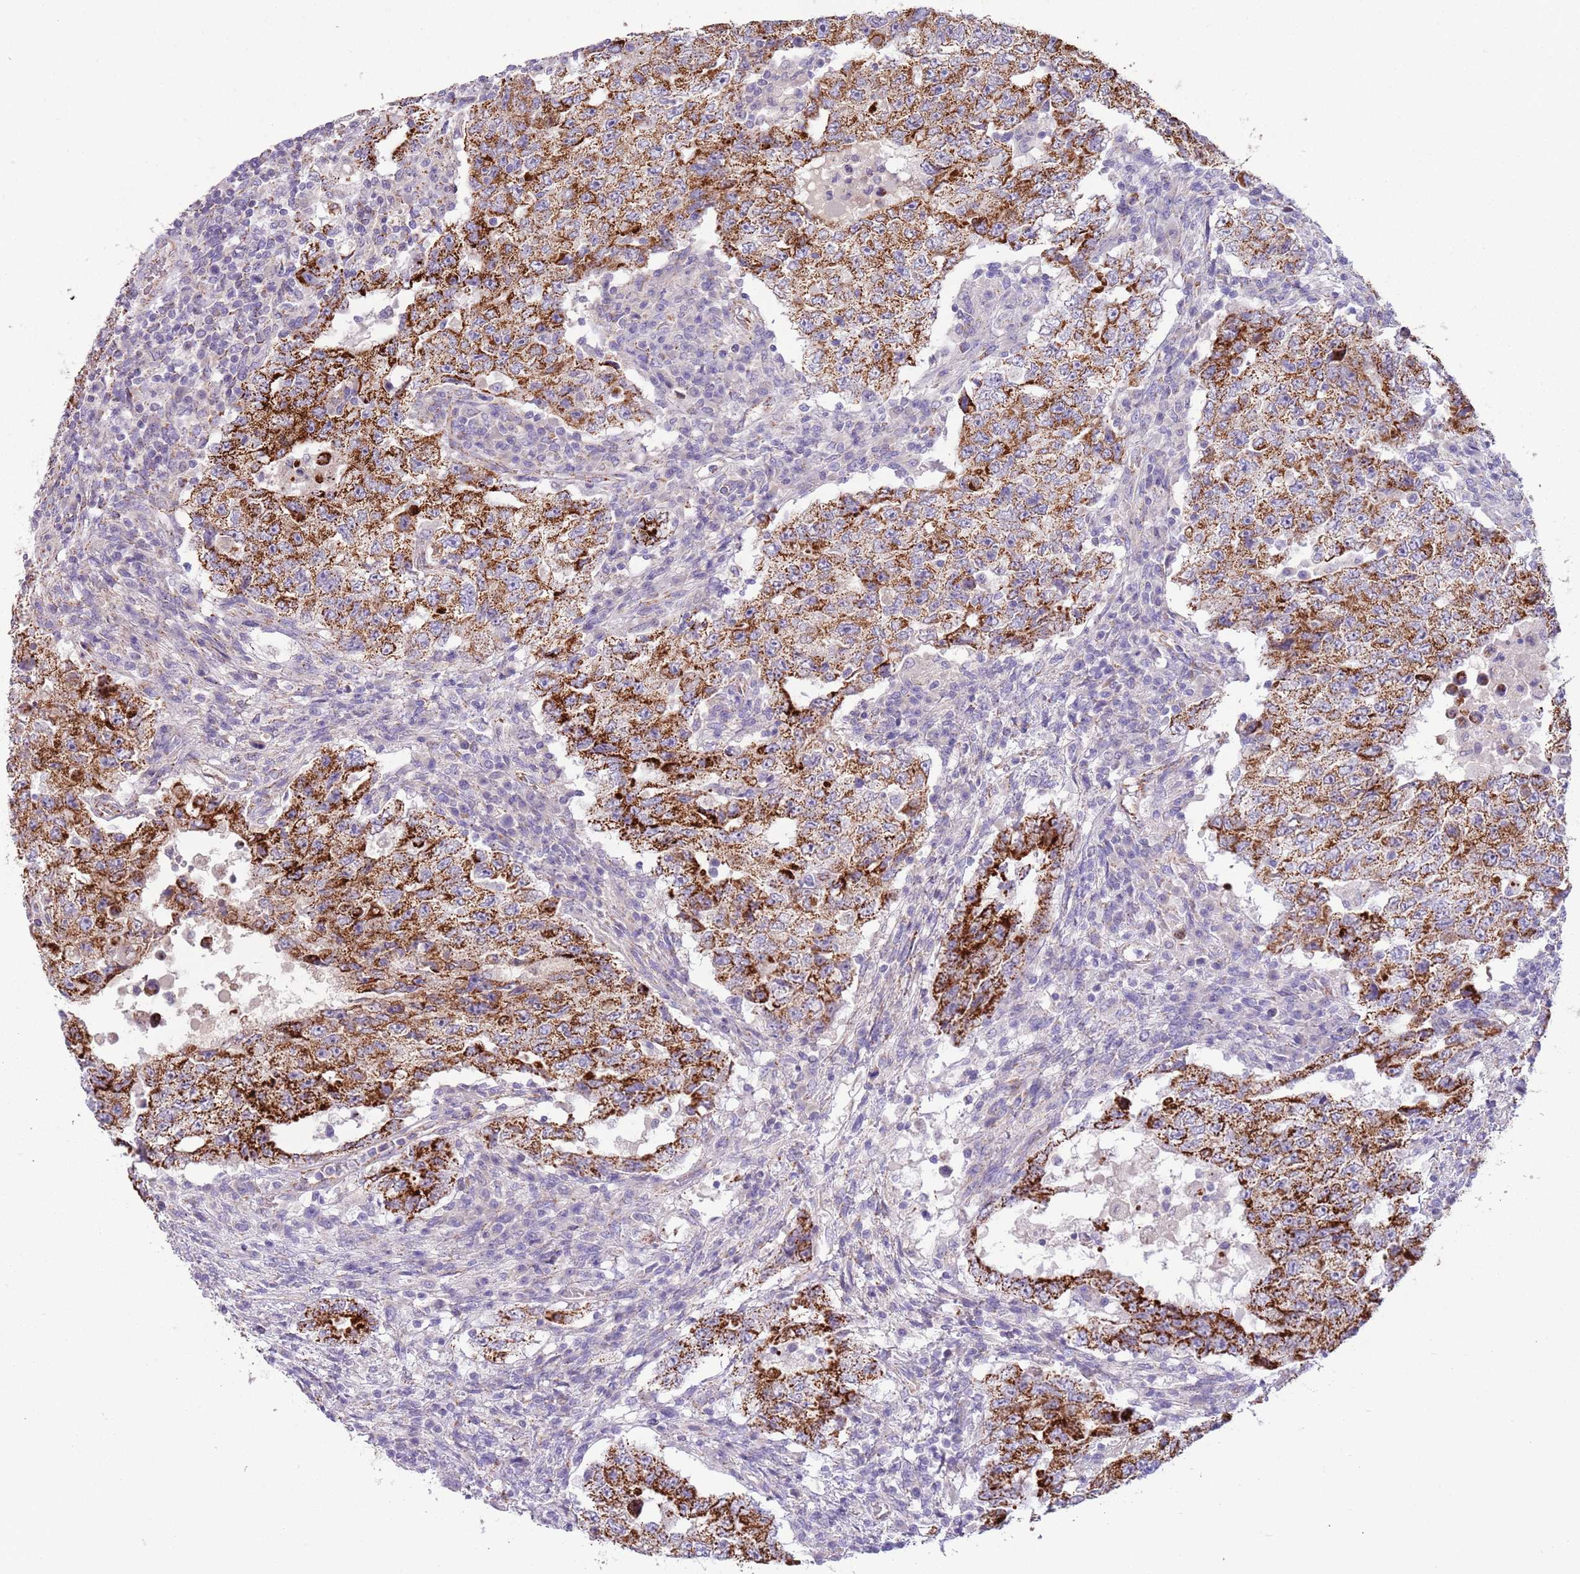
{"staining": {"intensity": "strong", "quantity": ">75%", "location": "cytoplasmic/membranous"}, "tissue": "testis cancer", "cell_type": "Tumor cells", "image_type": "cancer", "snomed": [{"axis": "morphology", "description": "Carcinoma, Embryonal, NOS"}, {"axis": "topography", "description": "Testis"}], "caption": "Testis embryonal carcinoma tissue displays strong cytoplasmic/membranous staining in about >75% of tumor cells, visualized by immunohistochemistry.", "gene": "RNF222", "patient": {"sex": "male", "age": 26}}